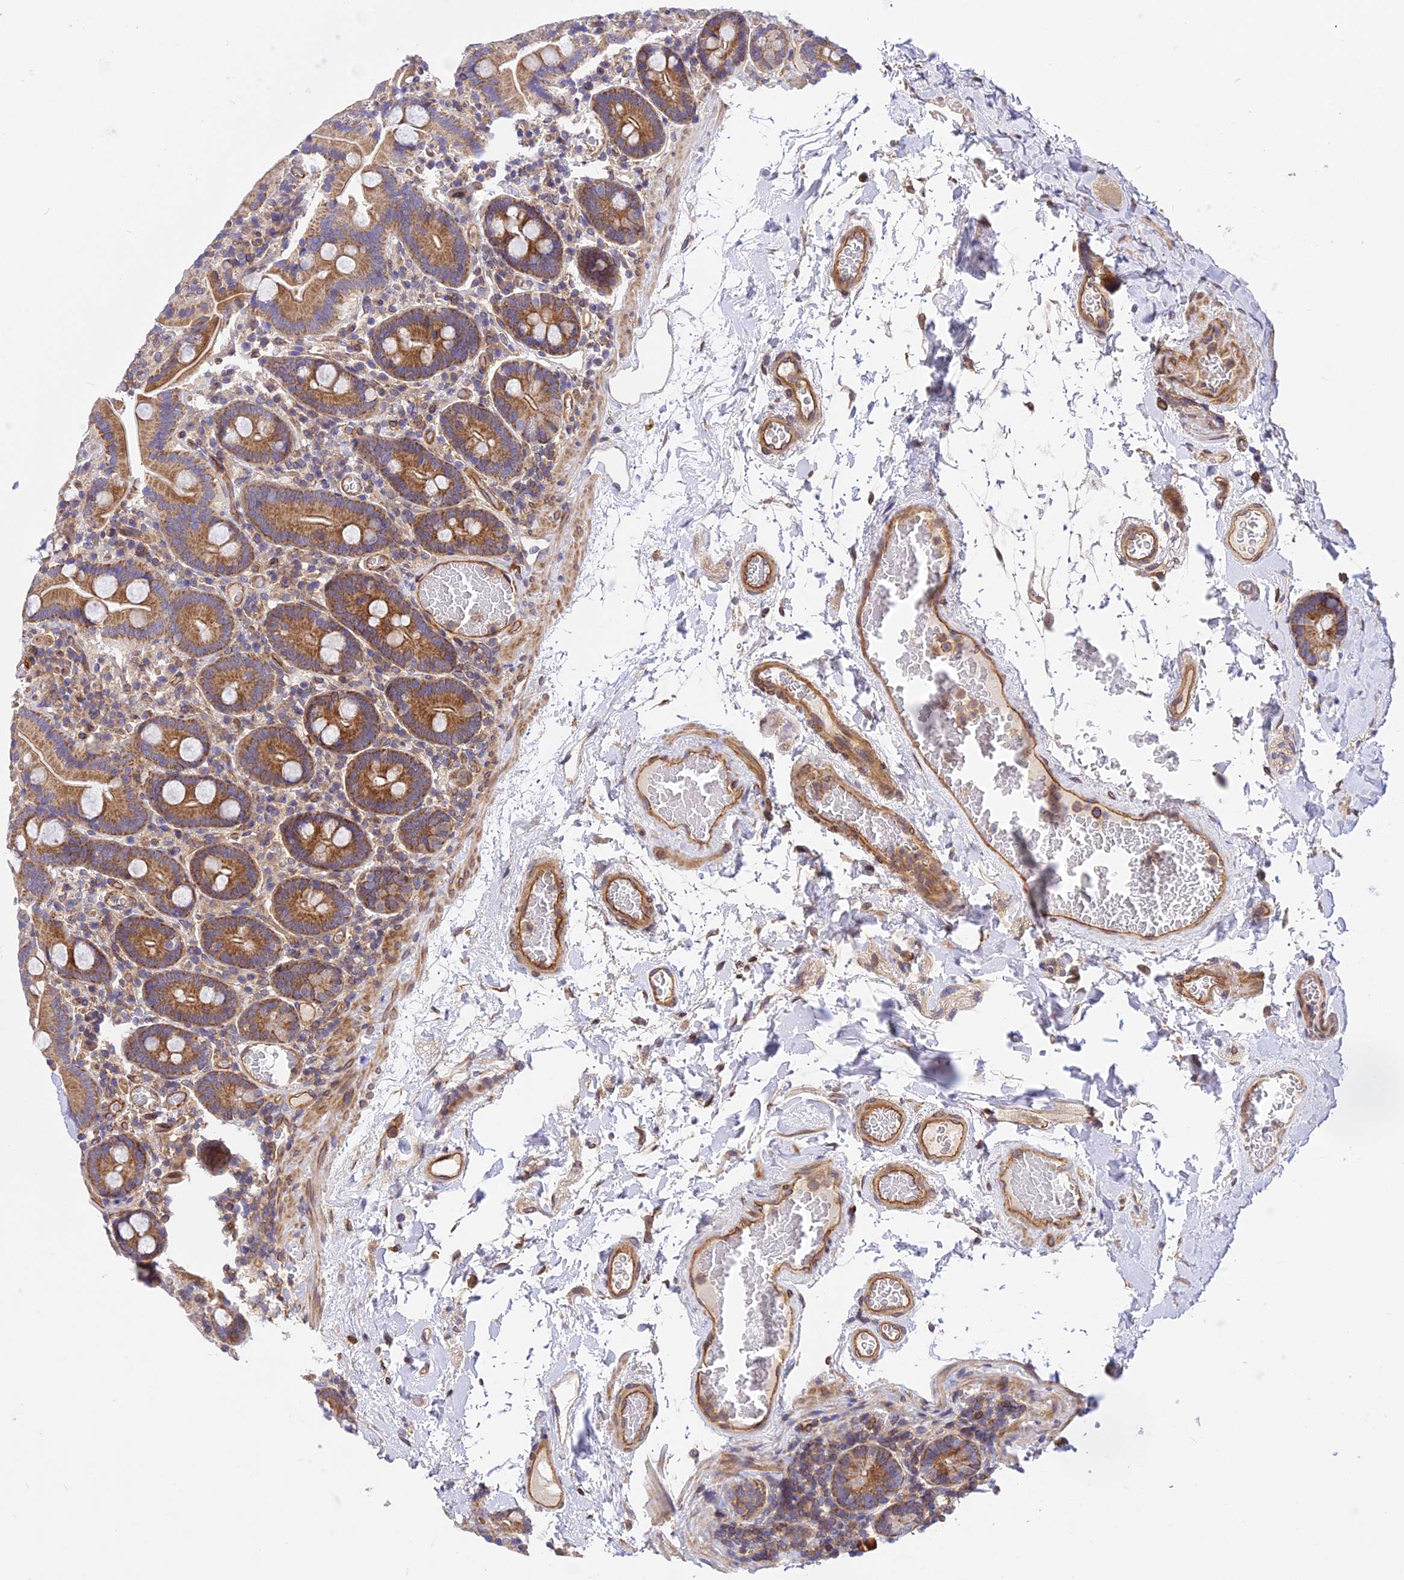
{"staining": {"intensity": "moderate", "quantity": ">75%", "location": "cytoplasmic/membranous"}, "tissue": "duodenum", "cell_type": "Glandular cells", "image_type": "normal", "snomed": [{"axis": "morphology", "description": "Normal tissue, NOS"}, {"axis": "topography", "description": "Duodenum"}], "caption": "Protein analysis of normal duodenum reveals moderate cytoplasmic/membranous staining in approximately >75% of glandular cells.", "gene": "TRIM43B", "patient": {"sex": "male", "age": 55}}